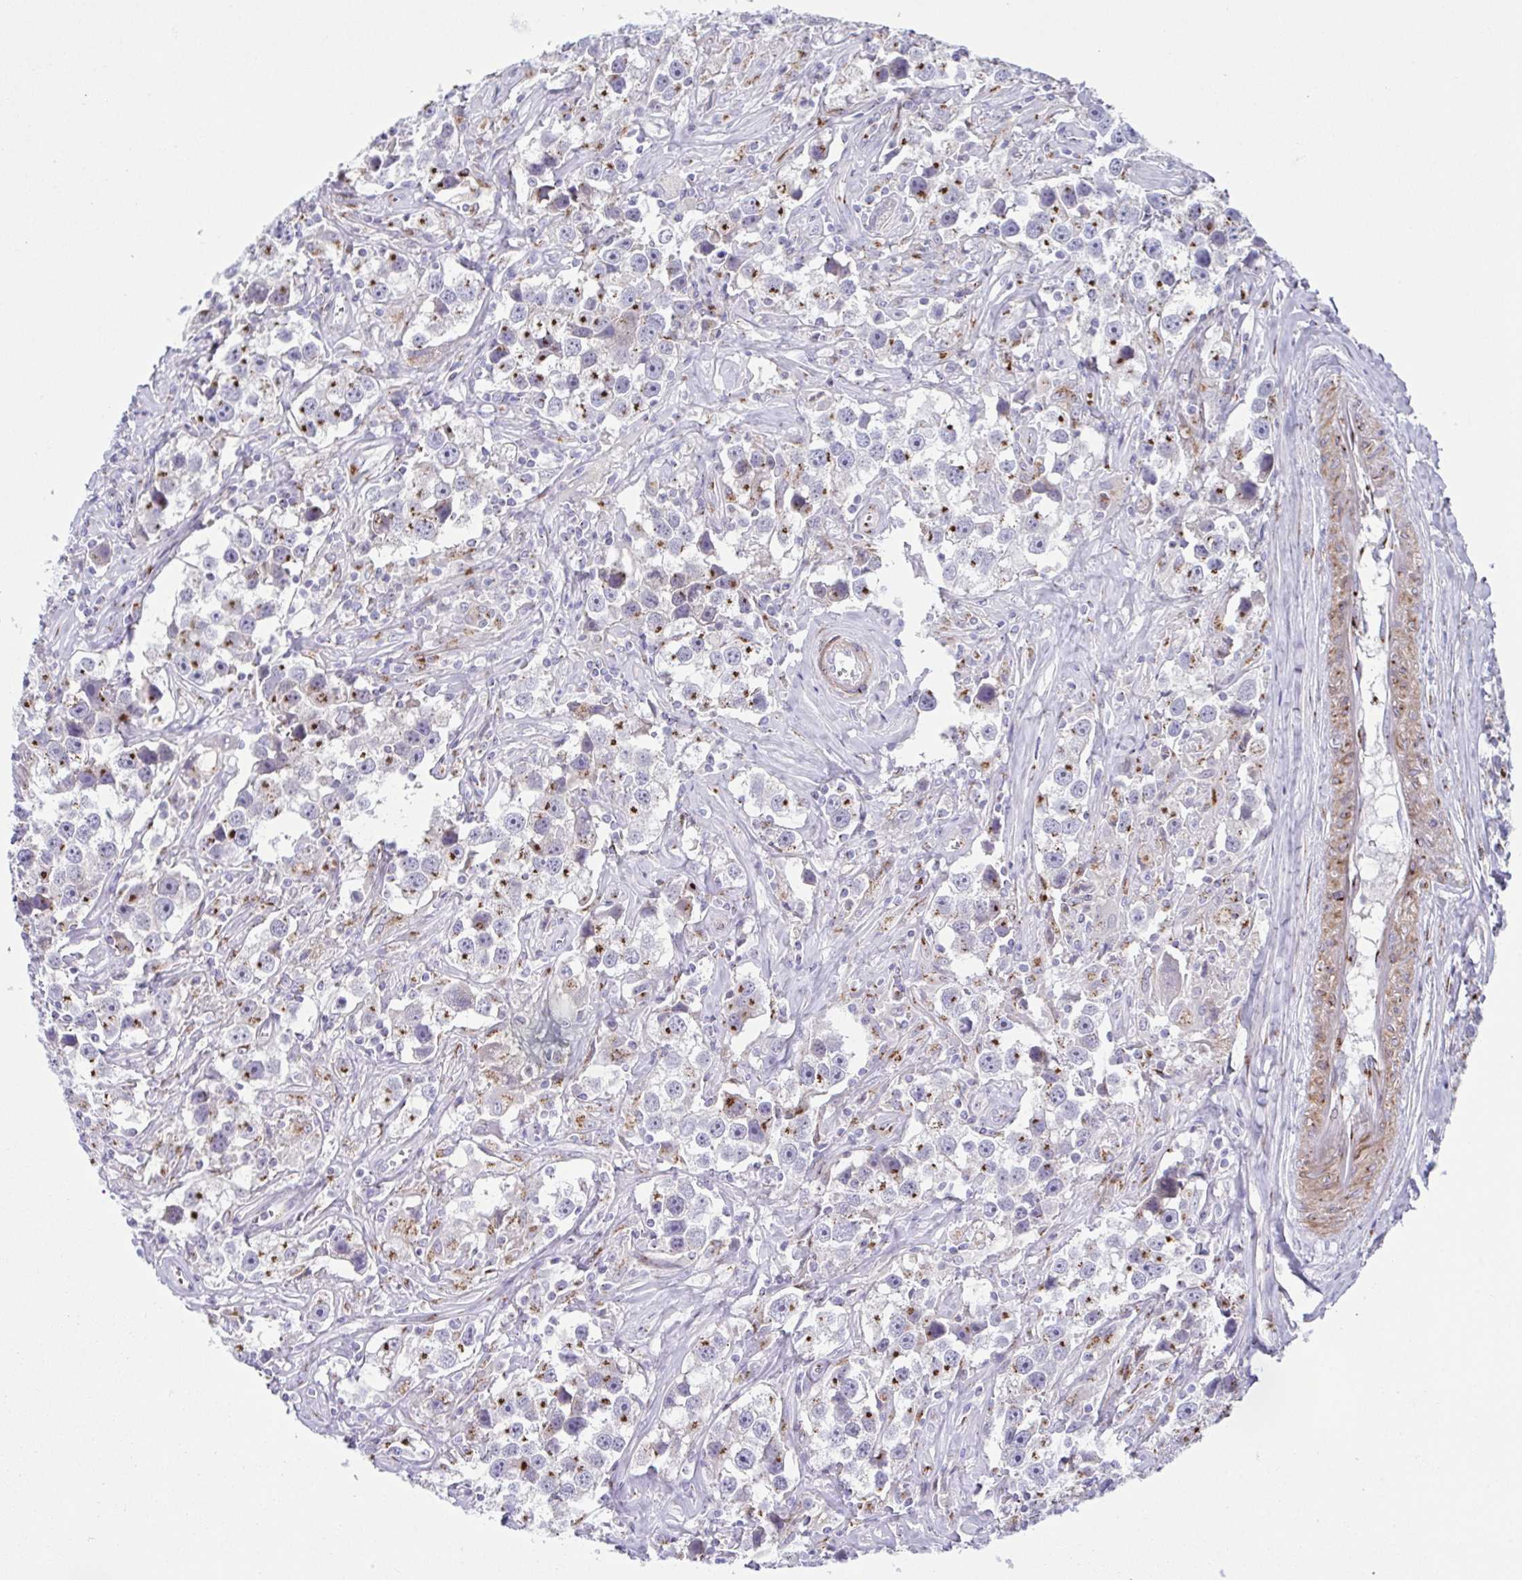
{"staining": {"intensity": "strong", "quantity": "25%-75%", "location": "cytoplasmic/membranous"}, "tissue": "testis cancer", "cell_type": "Tumor cells", "image_type": "cancer", "snomed": [{"axis": "morphology", "description": "Seminoma, NOS"}, {"axis": "topography", "description": "Testis"}], "caption": "Seminoma (testis) stained with IHC reveals strong cytoplasmic/membranous positivity in approximately 25%-75% of tumor cells.", "gene": "COL17A1", "patient": {"sex": "male", "age": 49}}